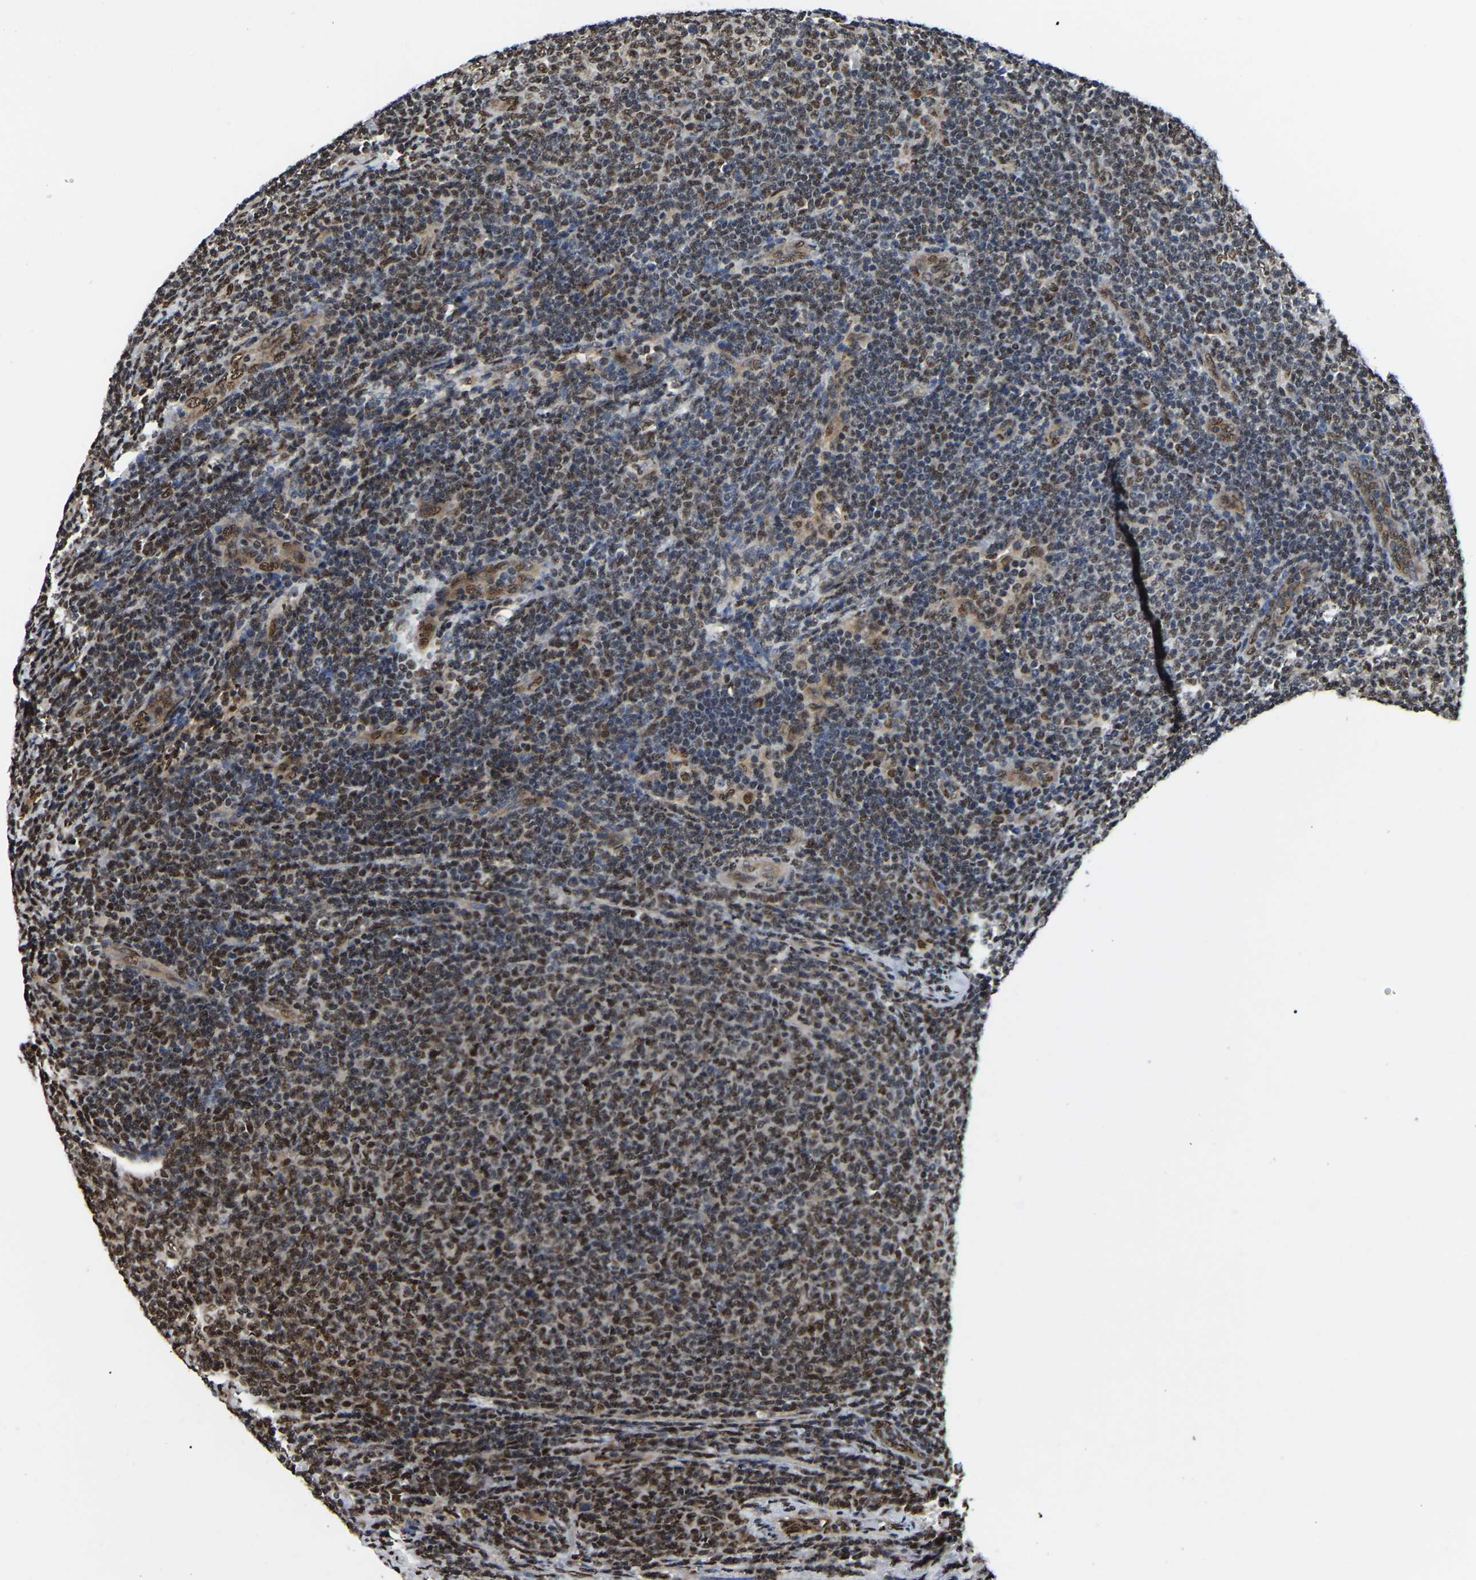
{"staining": {"intensity": "moderate", "quantity": "<25%", "location": "nuclear"}, "tissue": "lymphoma", "cell_type": "Tumor cells", "image_type": "cancer", "snomed": [{"axis": "morphology", "description": "Malignant lymphoma, non-Hodgkin's type, Low grade"}, {"axis": "topography", "description": "Lymph node"}], "caption": "Low-grade malignant lymphoma, non-Hodgkin's type stained with a brown dye shows moderate nuclear positive expression in approximately <25% of tumor cells.", "gene": "TRIM35", "patient": {"sex": "male", "age": 66}}